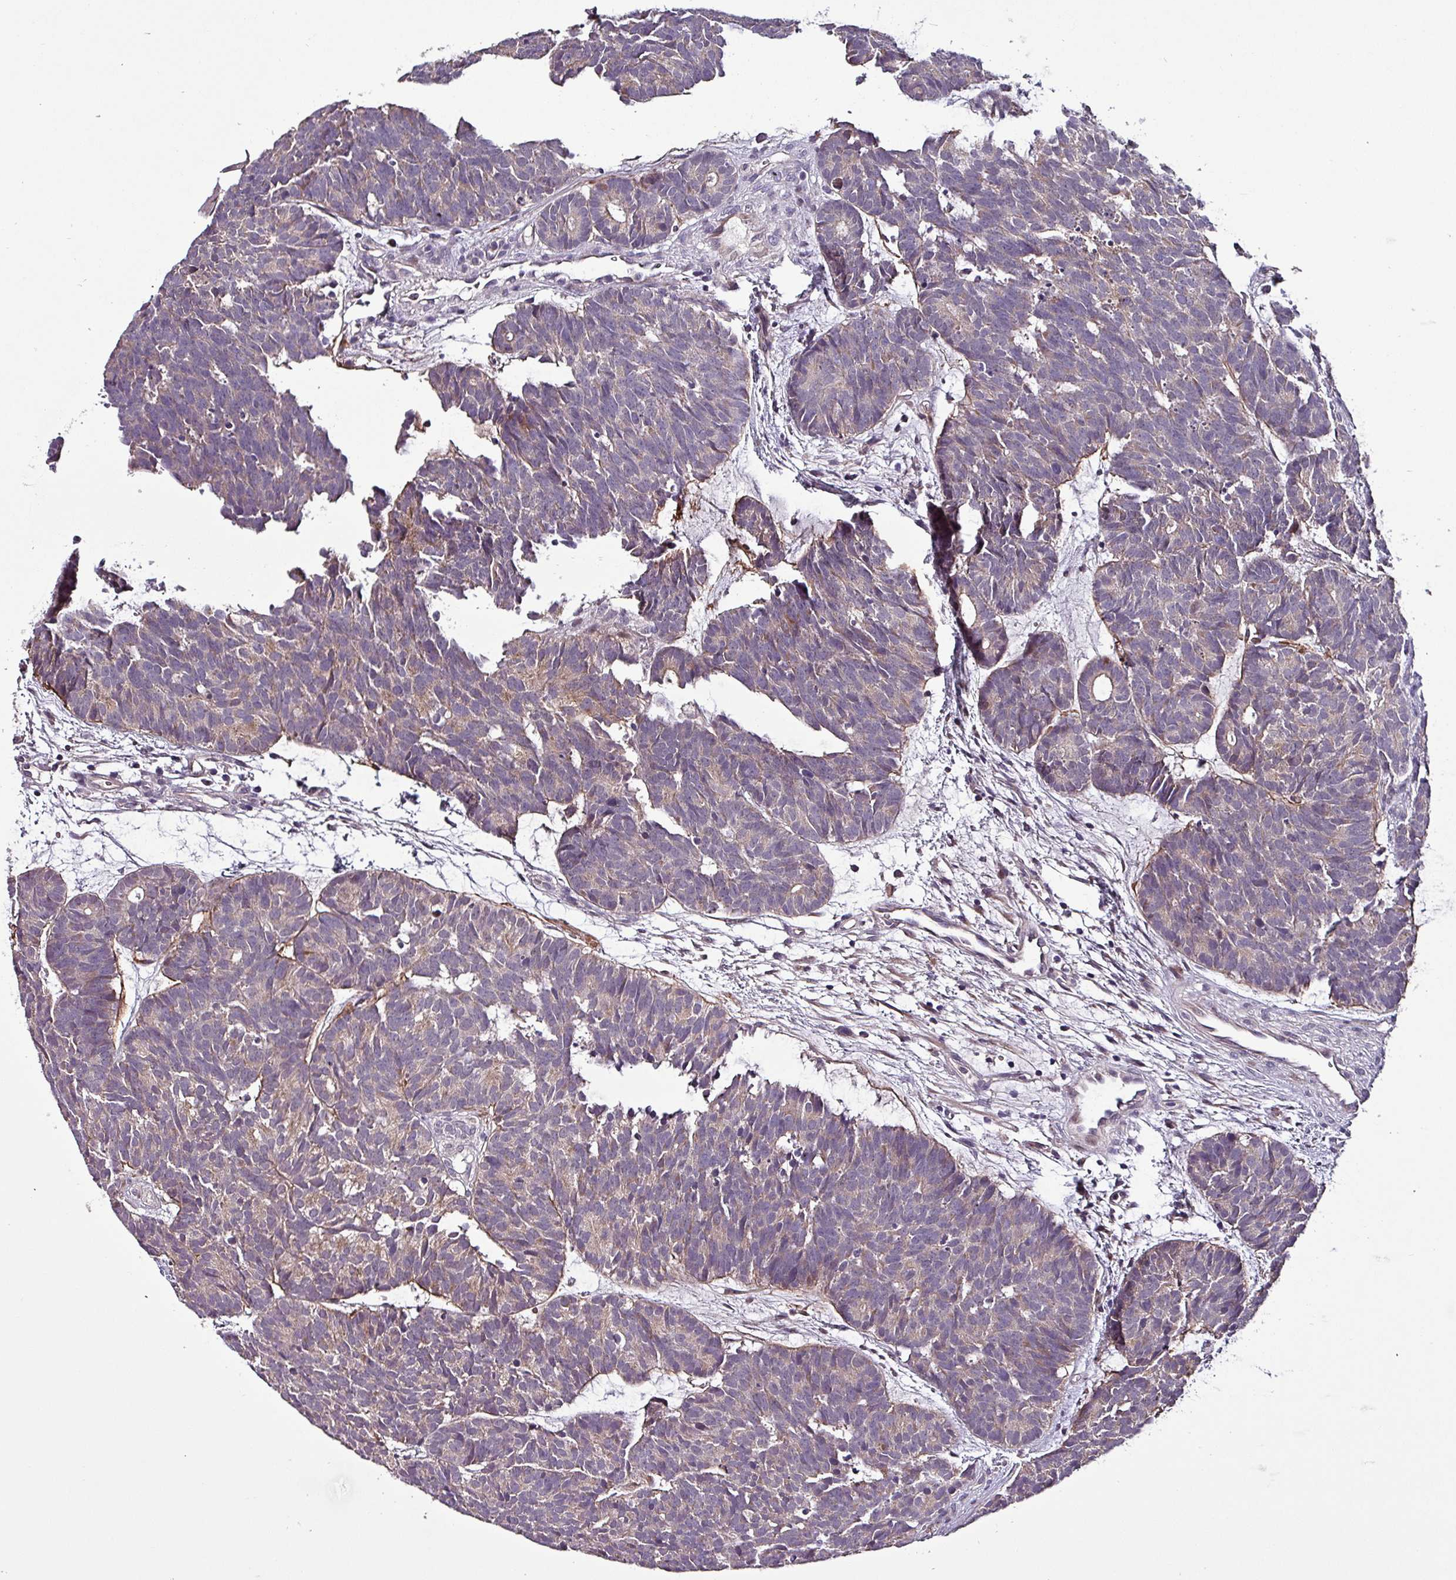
{"staining": {"intensity": "weak", "quantity": "<25%", "location": "cytoplasmic/membranous"}, "tissue": "head and neck cancer", "cell_type": "Tumor cells", "image_type": "cancer", "snomed": [{"axis": "morphology", "description": "Adenocarcinoma, NOS"}, {"axis": "topography", "description": "Head-Neck"}], "caption": "Image shows no protein staining in tumor cells of head and neck cancer (adenocarcinoma) tissue.", "gene": "GRAPL", "patient": {"sex": "female", "age": 81}}